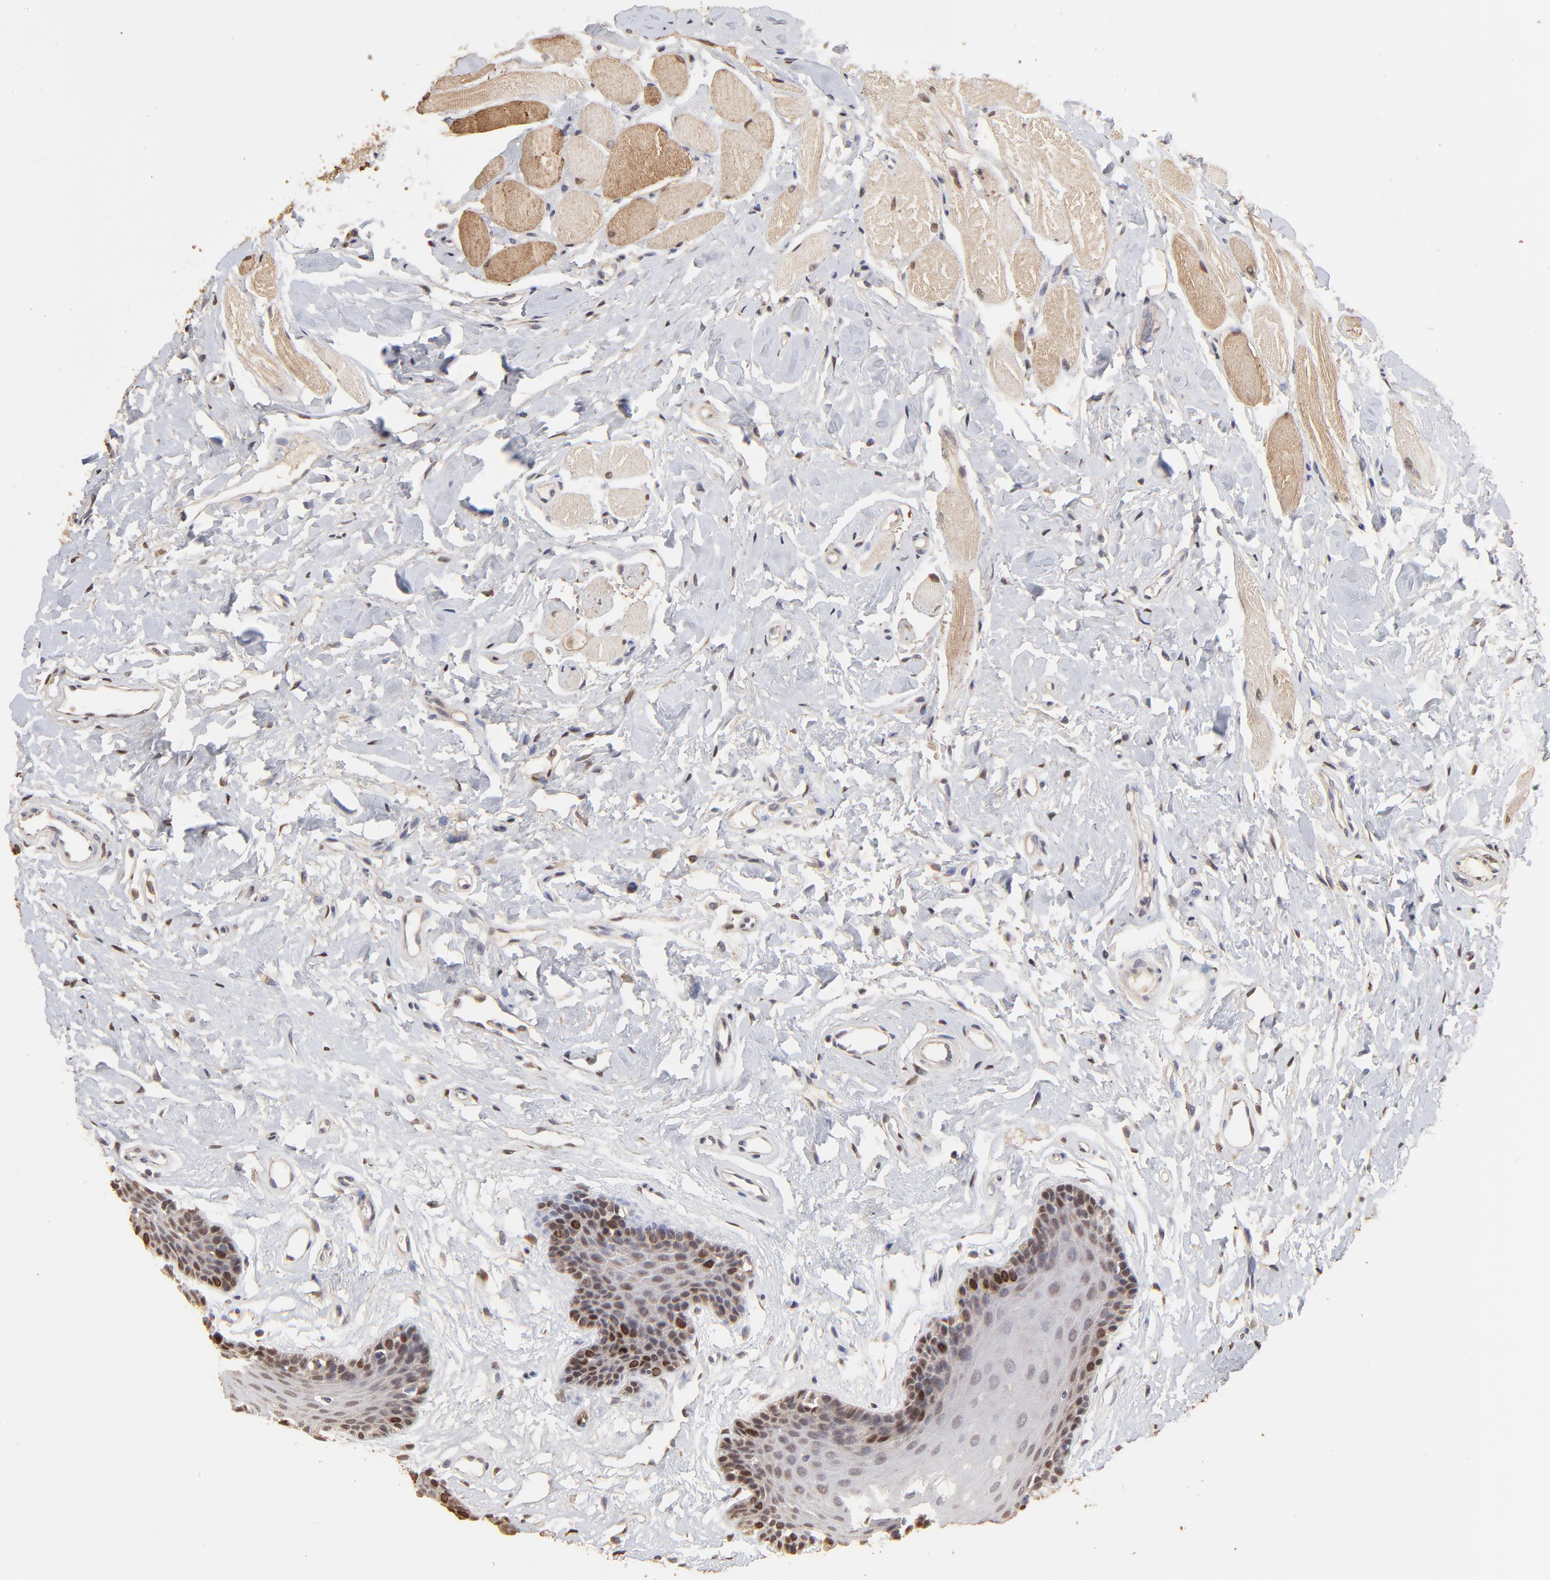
{"staining": {"intensity": "moderate", "quantity": "<25%", "location": "nuclear"}, "tissue": "oral mucosa", "cell_type": "Squamous epithelial cells", "image_type": "normal", "snomed": [{"axis": "morphology", "description": "Normal tissue, NOS"}, {"axis": "topography", "description": "Oral tissue"}], "caption": "Immunohistochemistry (IHC) of benign oral mucosa reveals low levels of moderate nuclear positivity in approximately <25% of squamous epithelial cells.", "gene": "BIRC5", "patient": {"sex": "male", "age": 62}}